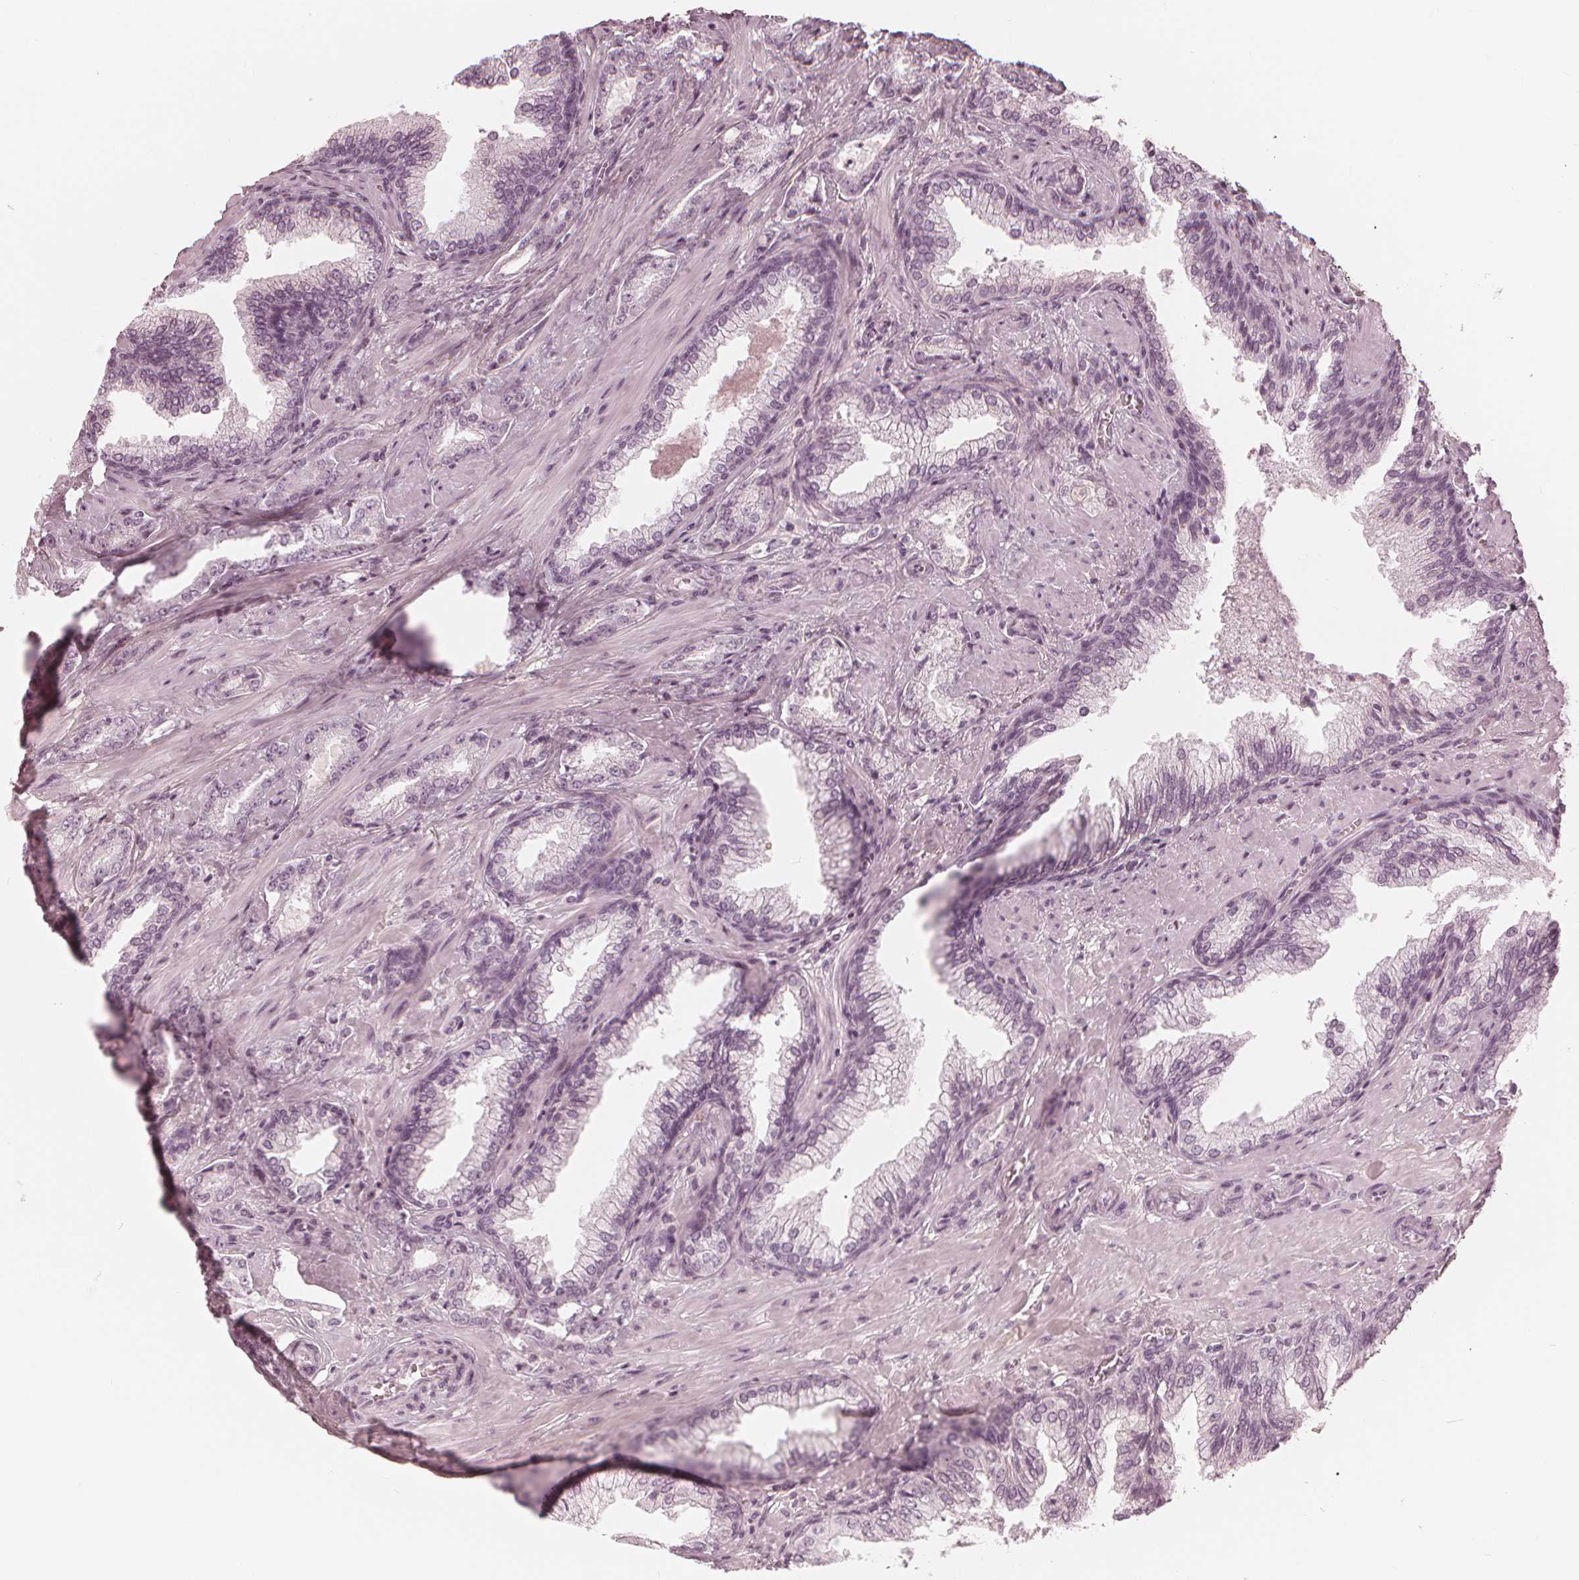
{"staining": {"intensity": "negative", "quantity": "none", "location": "none"}, "tissue": "prostate cancer", "cell_type": "Tumor cells", "image_type": "cancer", "snomed": [{"axis": "morphology", "description": "Adenocarcinoma, Low grade"}, {"axis": "topography", "description": "Prostate"}], "caption": "DAB (3,3'-diaminobenzidine) immunohistochemical staining of prostate cancer reveals no significant positivity in tumor cells.", "gene": "PAEP", "patient": {"sex": "male", "age": 61}}